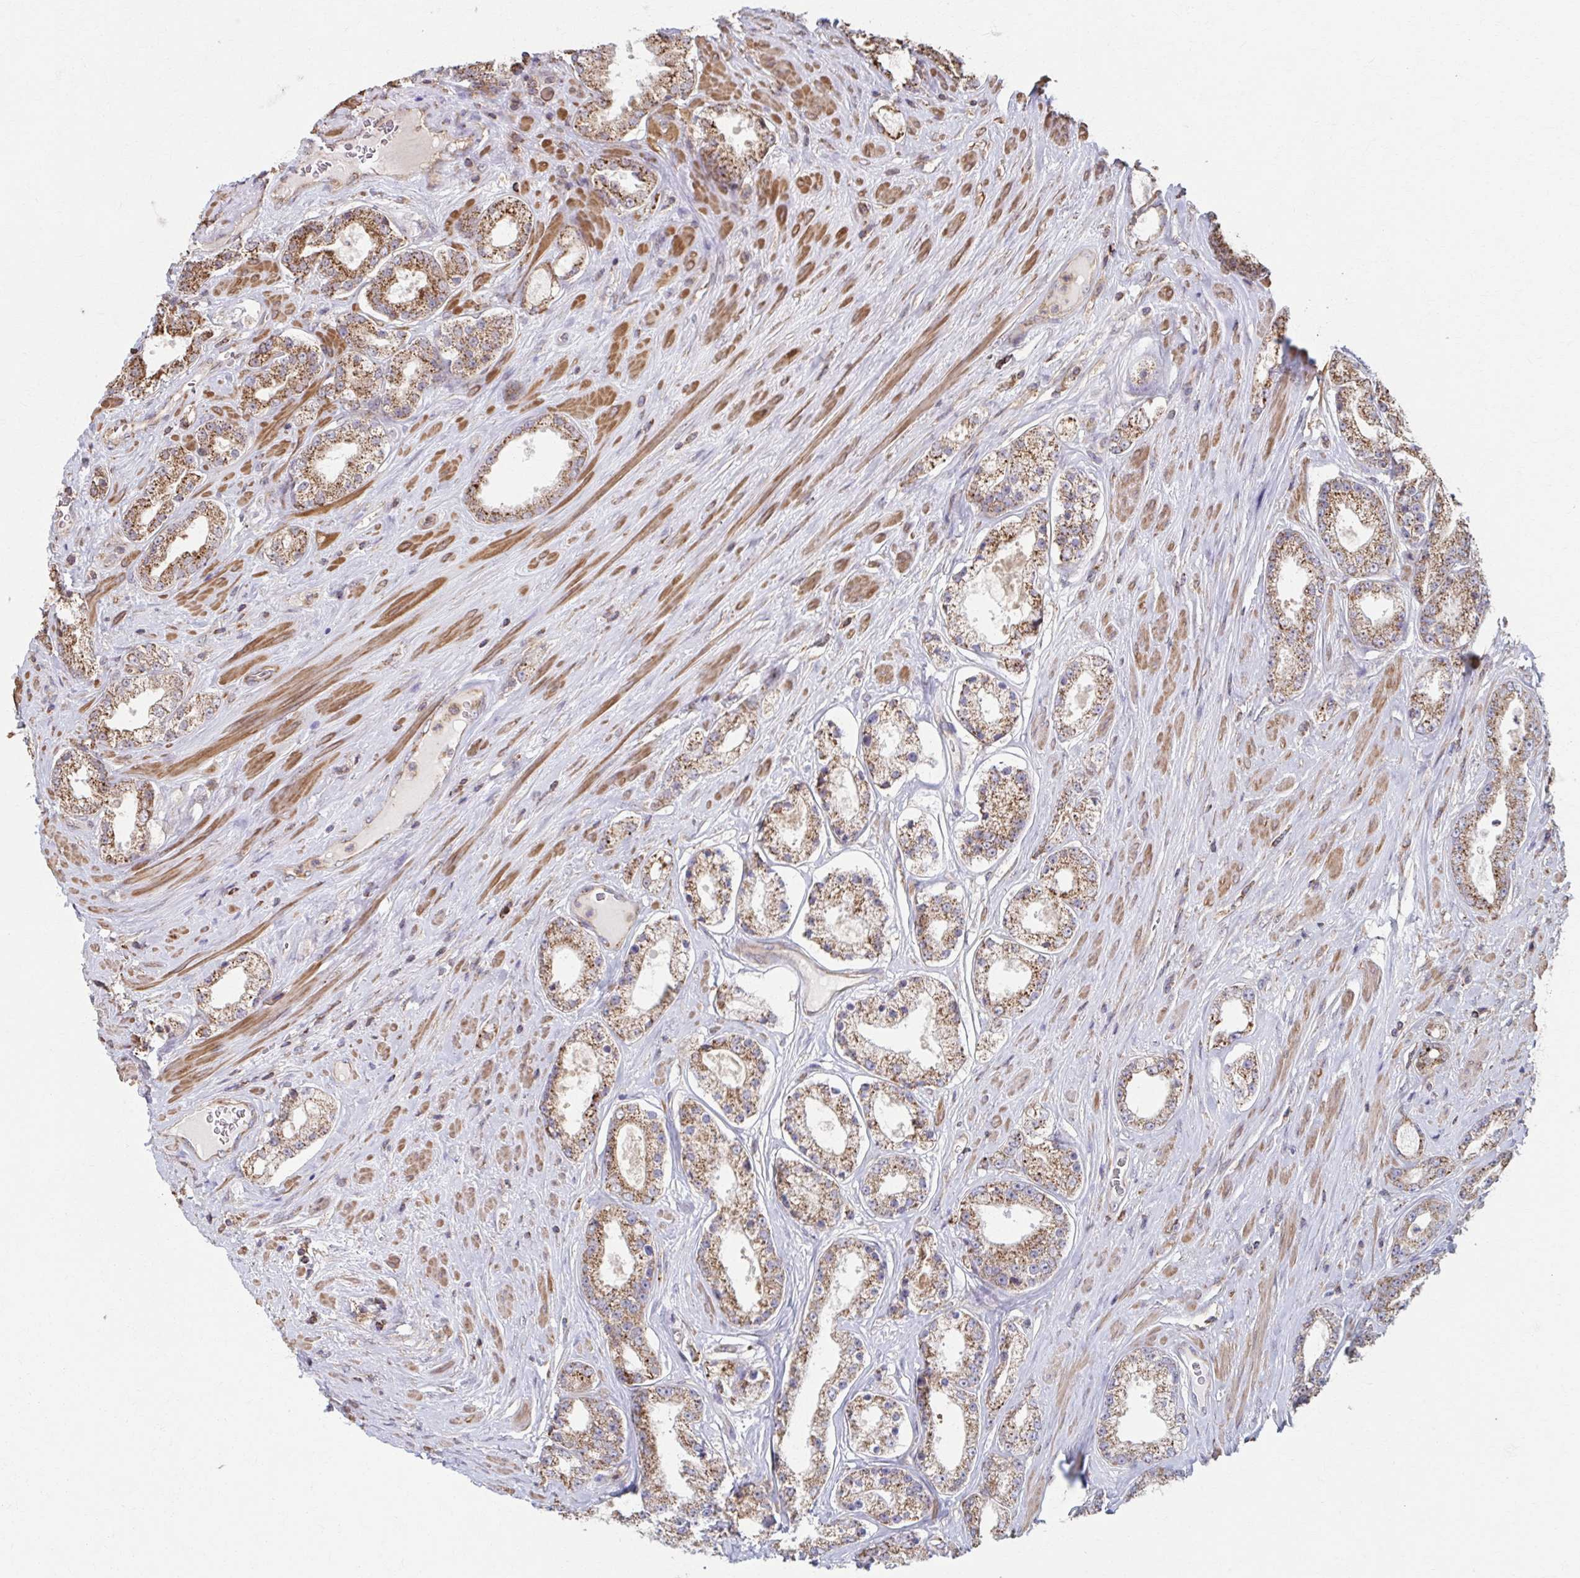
{"staining": {"intensity": "moderate", "quantity": ">75%", "location": "cytoplasmic/membranous"}, "tissue": "prostate cancer", "cell_type": "Tumor cells", "image_type": "cancer", "snomed": [{"axis": "morphology", "description": "Adenocarcinoma, High grade"}, {"axis": "topography", "description": "Prostate"}], "caption": "Immunohistochemical staining of adenocarcinoma (high-grade) (prostate) demonstrates medium levels of moderate cytoplasmic/membranous positivity in approximately >75% of tumor cells.", "gene": "KLHL34", "patient": {"sex": "male", "age": 66}}